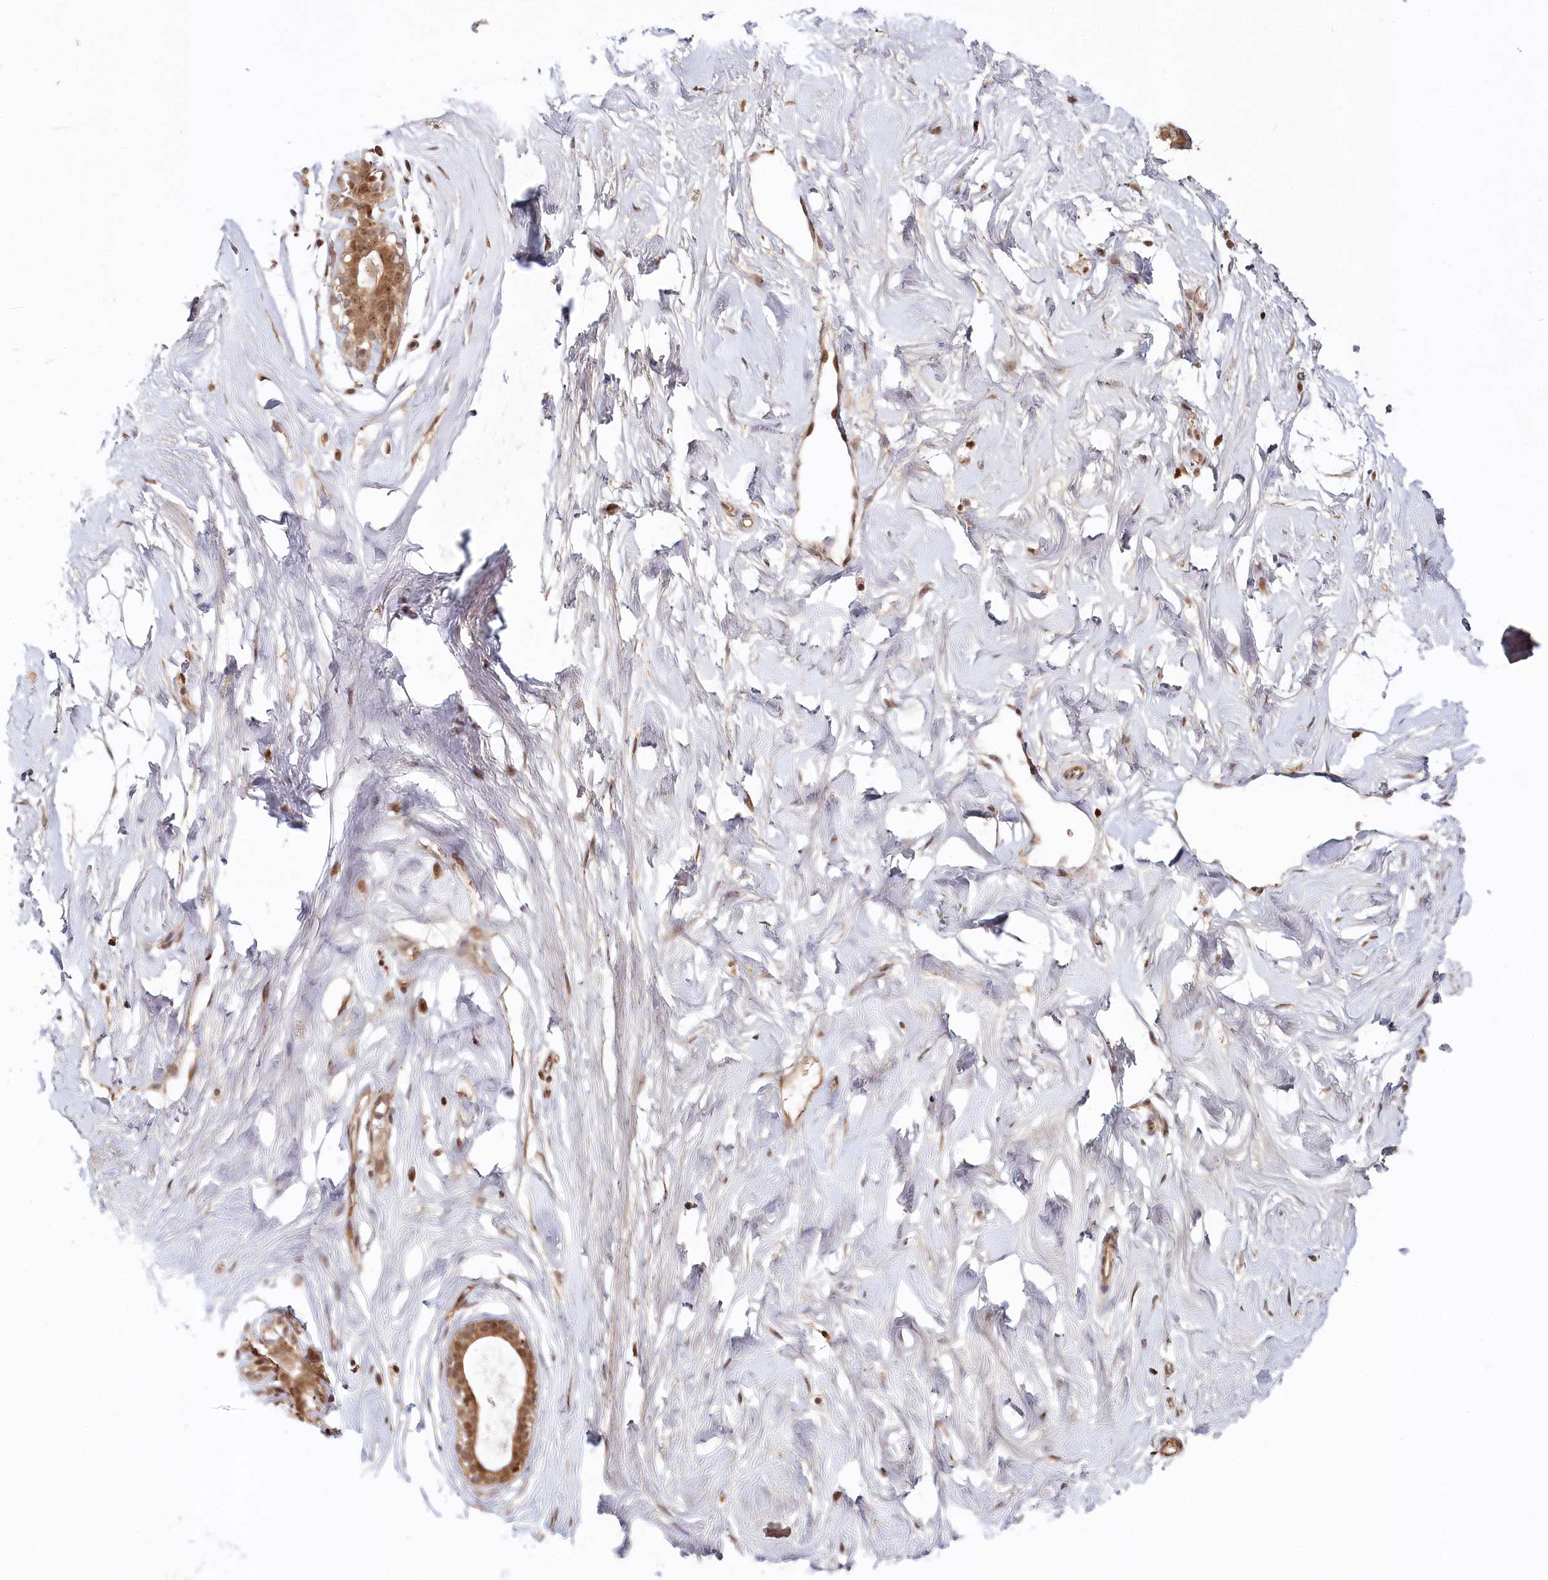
{"staining": {"intensity": "moderate", "quantity": ">75%", "location": "cytoplasmic/membranous"}, "tissue": "breast", "cell_type": "Adipocytes", "image_type": "normal", "snomed": [{"axis": "morphology", "description": "Normal tissue, NOS"}, {"axis": "morphology", "description": "Adenoma, NOS"}, {"axis": "topography", "description": "Breast"}], "caption": "Protein expression analysis of unremarkable breast demonstrates moderate cytoplasmic/membranous expression in approximately >75% of adipocytes.", "gene": "WAPL", "patient": {"sex": "female", "age": 23}}